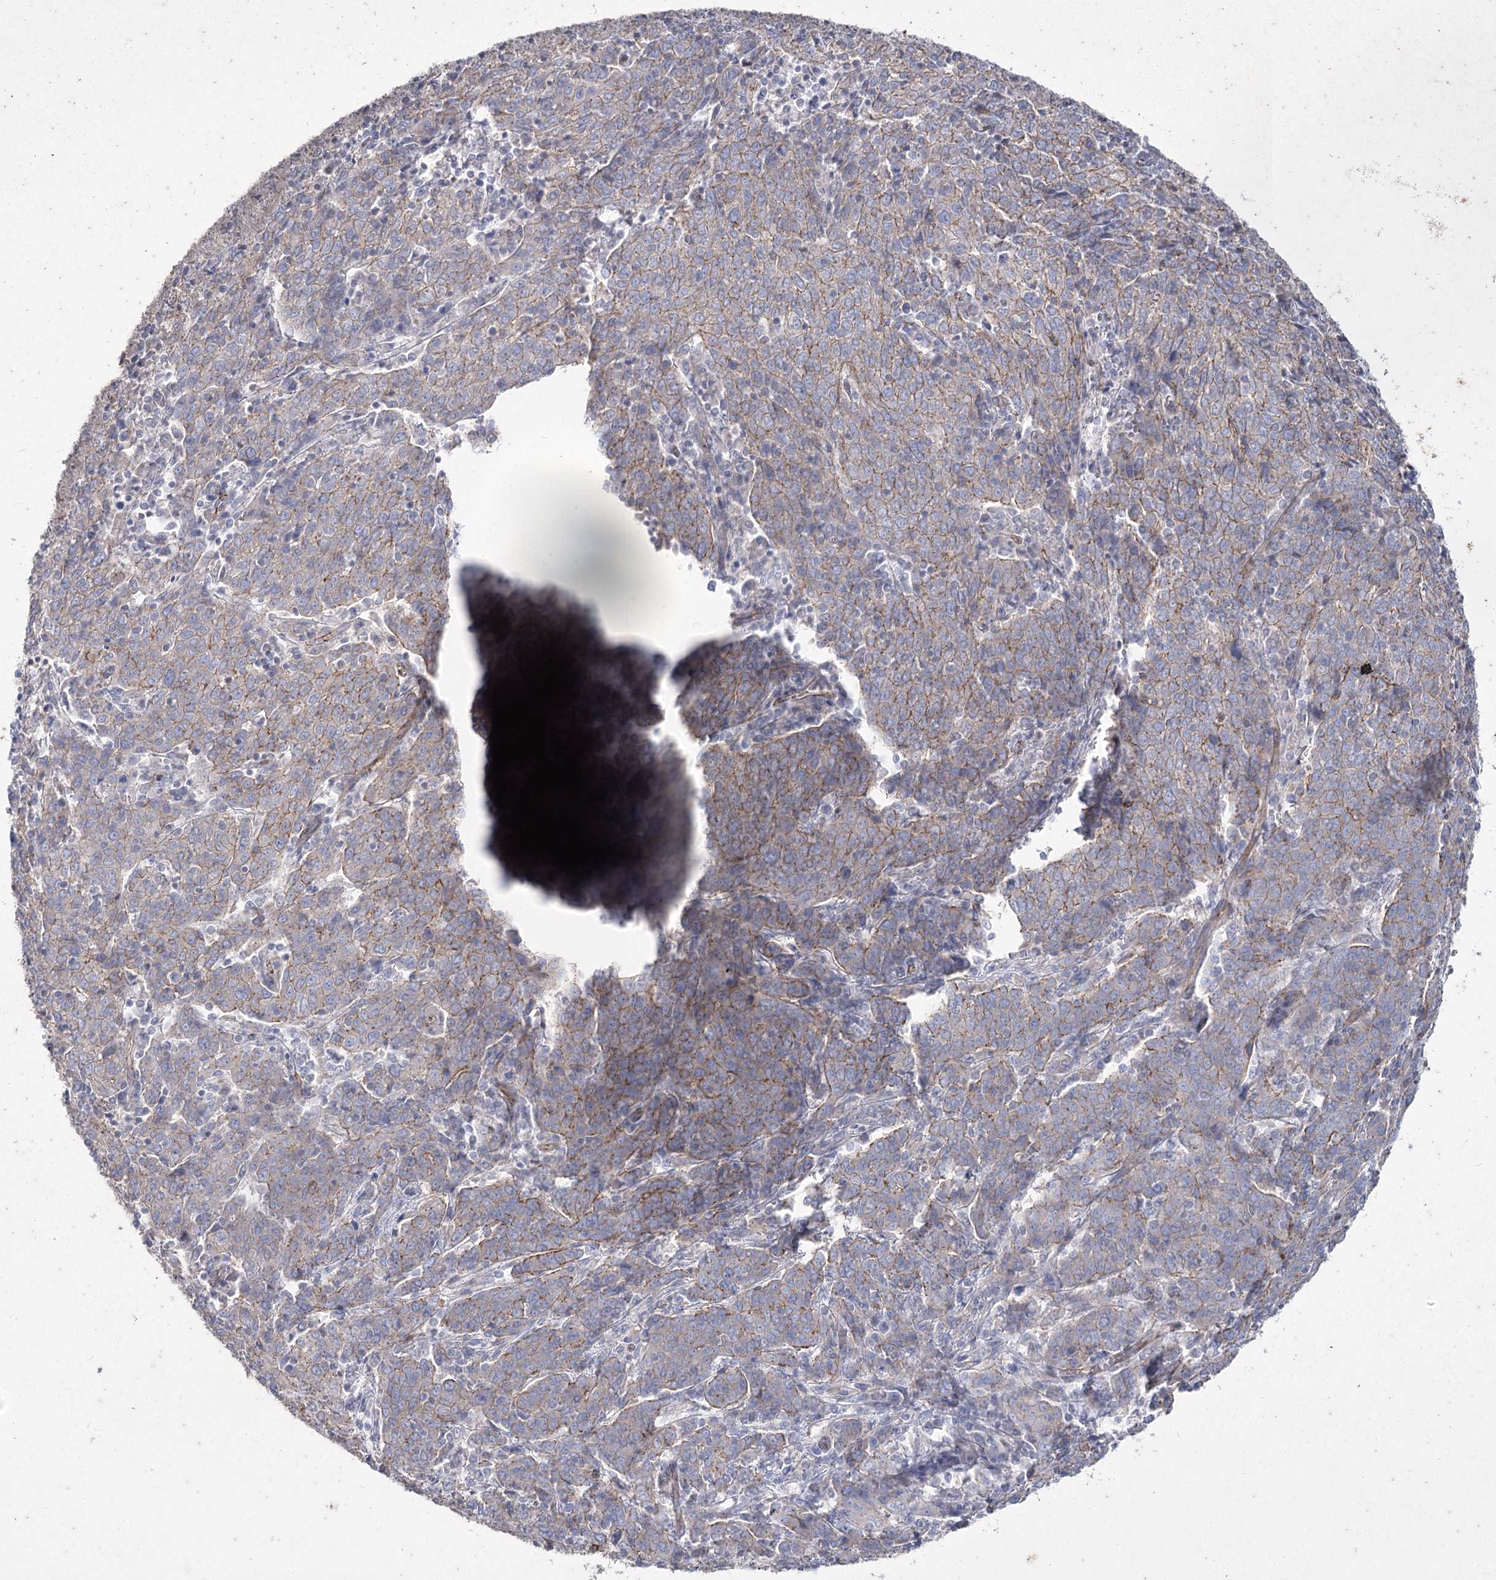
{"staining": {"intensity": "weak", "quantity": "25%-75%", "location": "cytoplasmic/membranous"}, "tissue": "cervical cancer", "cell_type": "Tumor cells", "image_type": "cancer", "snomed": [{"axis": "morphology", "description": "Squamous cell carcinoma, NOS"}, {"axis": "topography", "description": "Cervix"}], "caption": "Immunohistochemistry staining of squamous cell carcinoma (cervical), which displays low levels of weak cytoplasmic/membranous expression in about 25%-75% of tumor cells indicating weak cytoplasmic/membranous protein positivity. The staining was performed using DAB (3,3'-diaminobenzidine) (brown) for protein detection and nuclei were counterstained in hematoxylin (blue).", "gene": "LDLRAD3", "patient": {"sex": "female", "age": 67}}